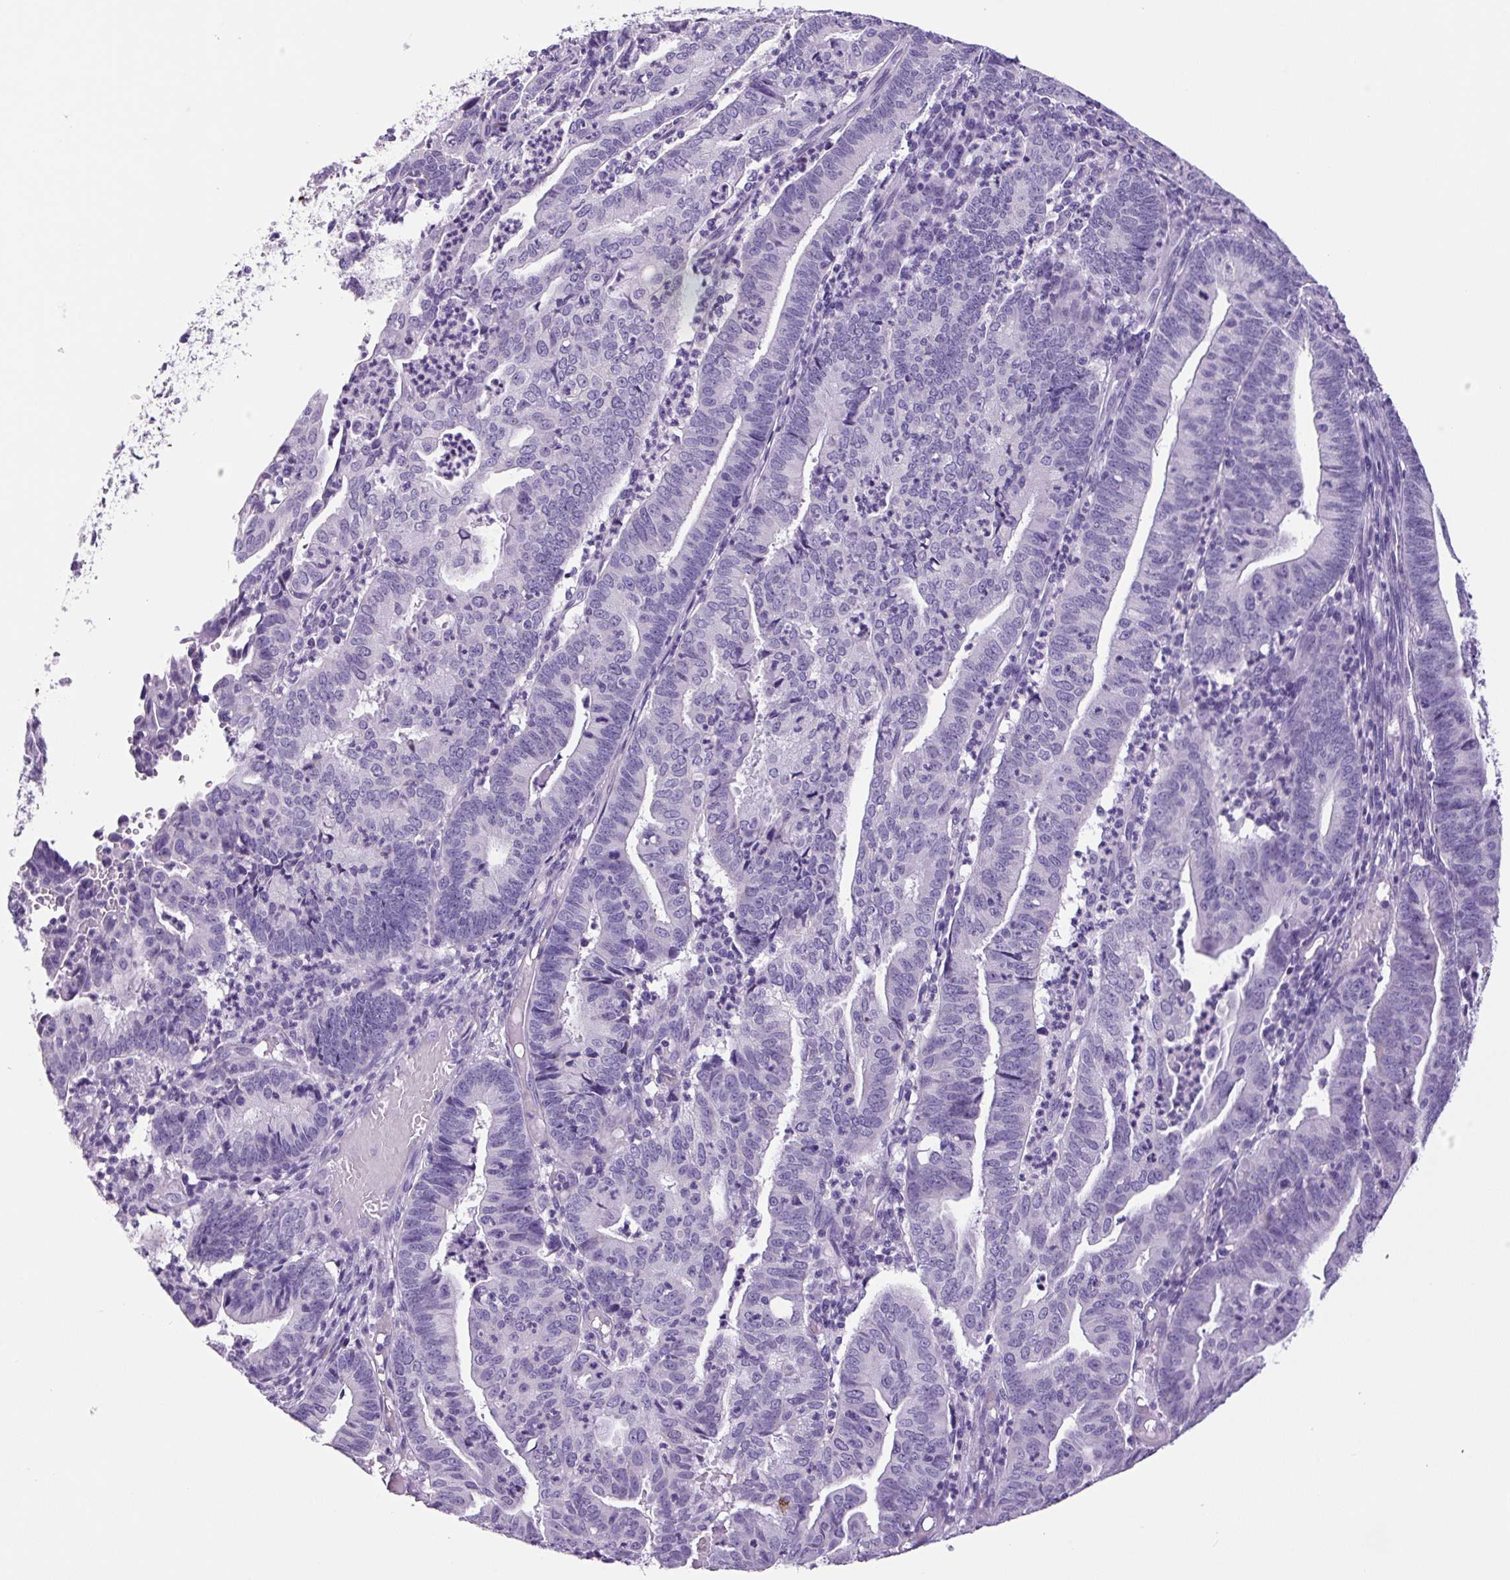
{"staining": {"intensity": "negative", "quantity": "none", "location": "none"}, "tissue": "endometrial cancer", "cell_type": "Tumor cells", "image_type": "cancer", "snomed": [{"axis": "morphology", "description": "Adenocarcinoma, NOS"}, {"axis": "topography", "description": "Endometrium"}], "caption": "Image shows no protein positivity in tumor cells of endometrial cancer (adenocarcinoma) tissue.", "gene": "CHGA", "patient": {"sex": "female", "age": 60}}